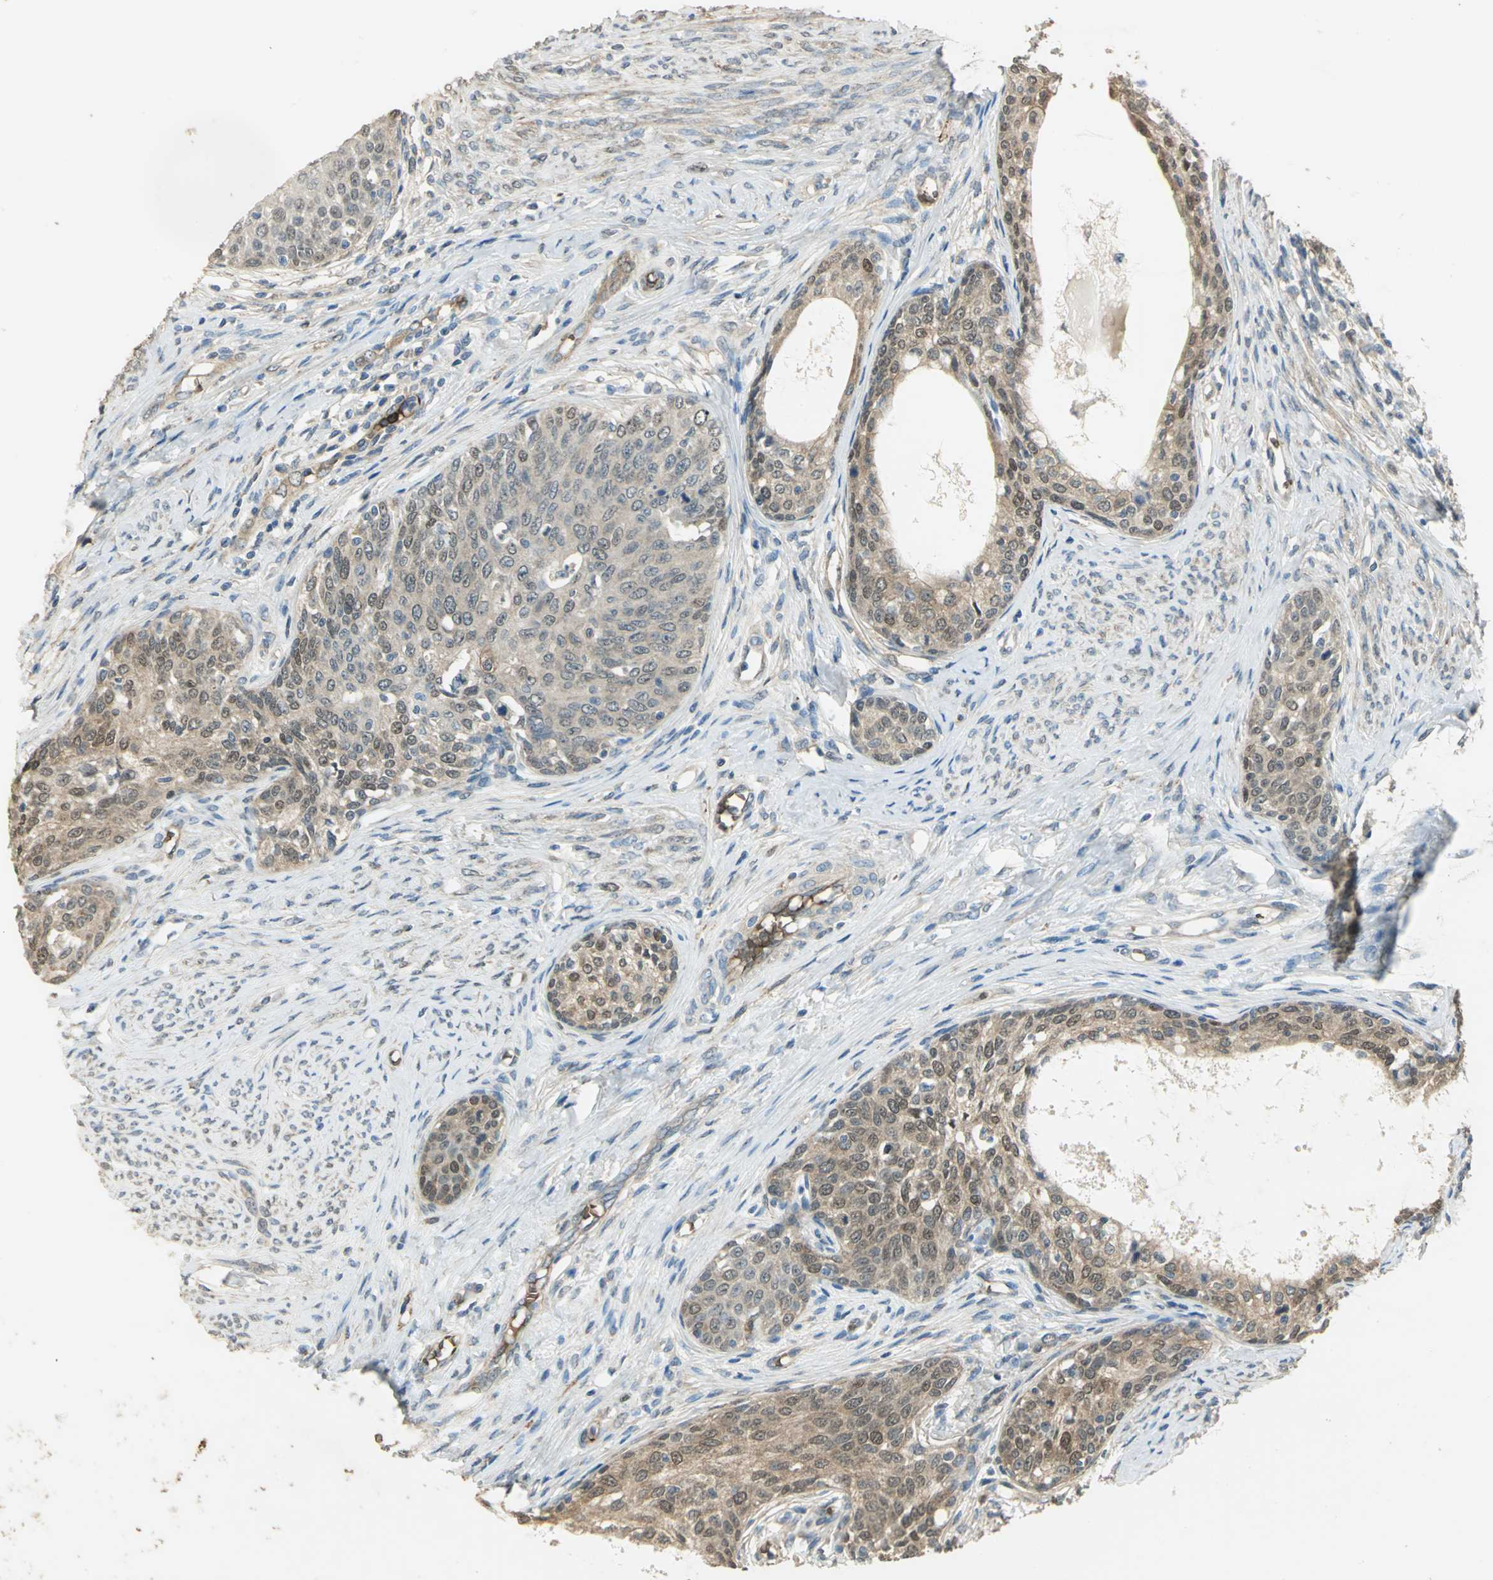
{"staining": {"intensity": "weak", "quantity": ">75%", "location": "cytoplasmic/membranous,nuclear"}, "tissue": "cervical cancer", "cell_type": "Tumor cells", "image_type": "cancer", "snomed": [{"axis": "morphology", "description": "Squamous cell carcinoma, NOS"}, {"axis": "morphology", "description": "Adenocarcinoma, NOS"}, {"axis": "topography", "description": "Cervix"}], "caption": "Immunohistochemical staining of human cervical cancer exhibits weak cytoplasmic/membranous and nuclear protein expression in about >75% of tumor cells. The staining is performed using DAB brown chromogen to label protein expression. The nuclei are counter-stained blue using hematoxylin.", "gene": "DDAH1", "patient": {"sex": "female", "age": 52}}